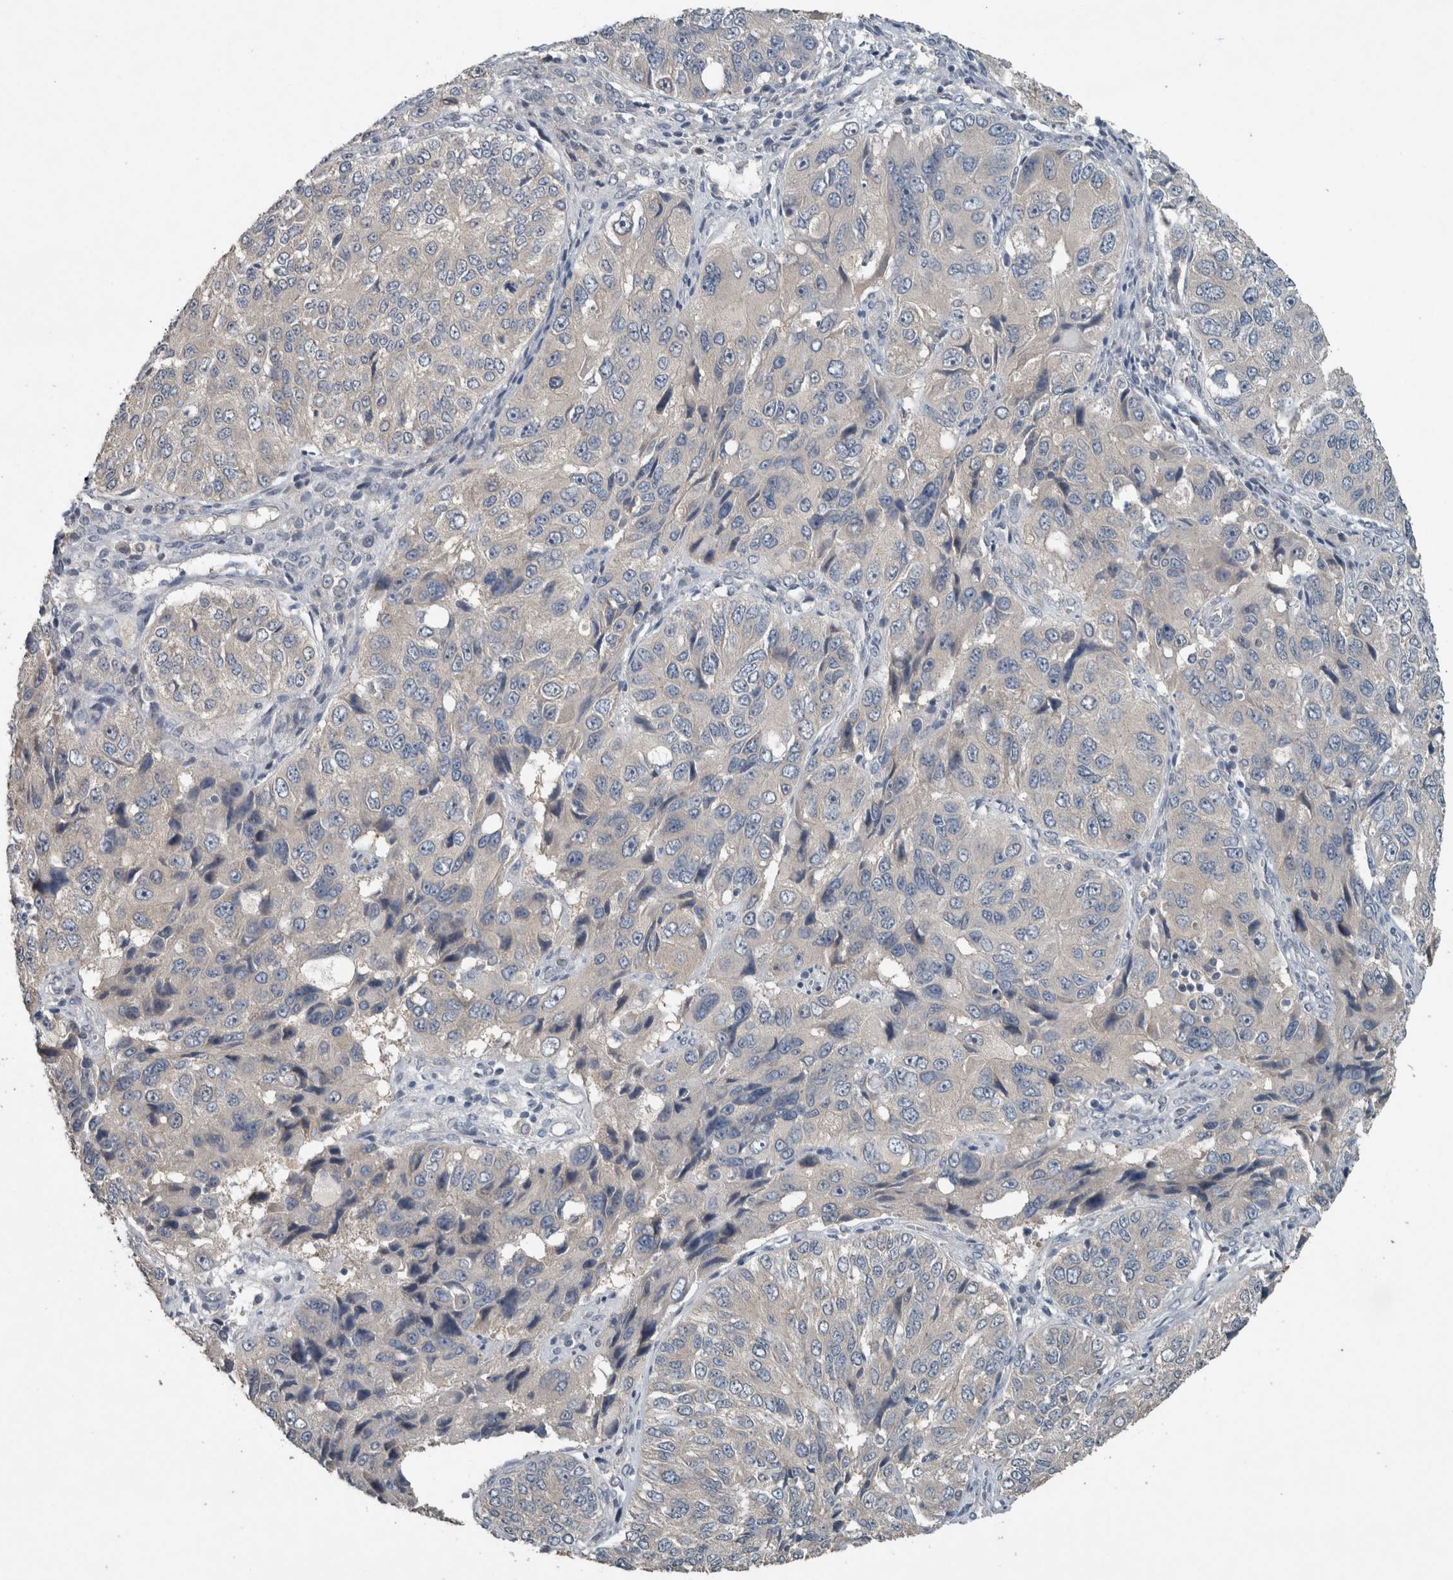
{"staining": {"intensity": "negative", "quantity": "none", "location": "none"}, "tissue": "ovarian cancer", "cell_type": "Tumor cells", "image_type": "cancer", "snomed": [{"axis": "morphology", "description": "Carcinoma, endometroid"}, {"axis": "topography", "description": "Ovary"}], "caption": "IHC of human ovarian endometroid carcinoma exhibits no staining in tumor cells.", "gene": "KNTC1", "patient": {"sex": "female", "age": 51}}